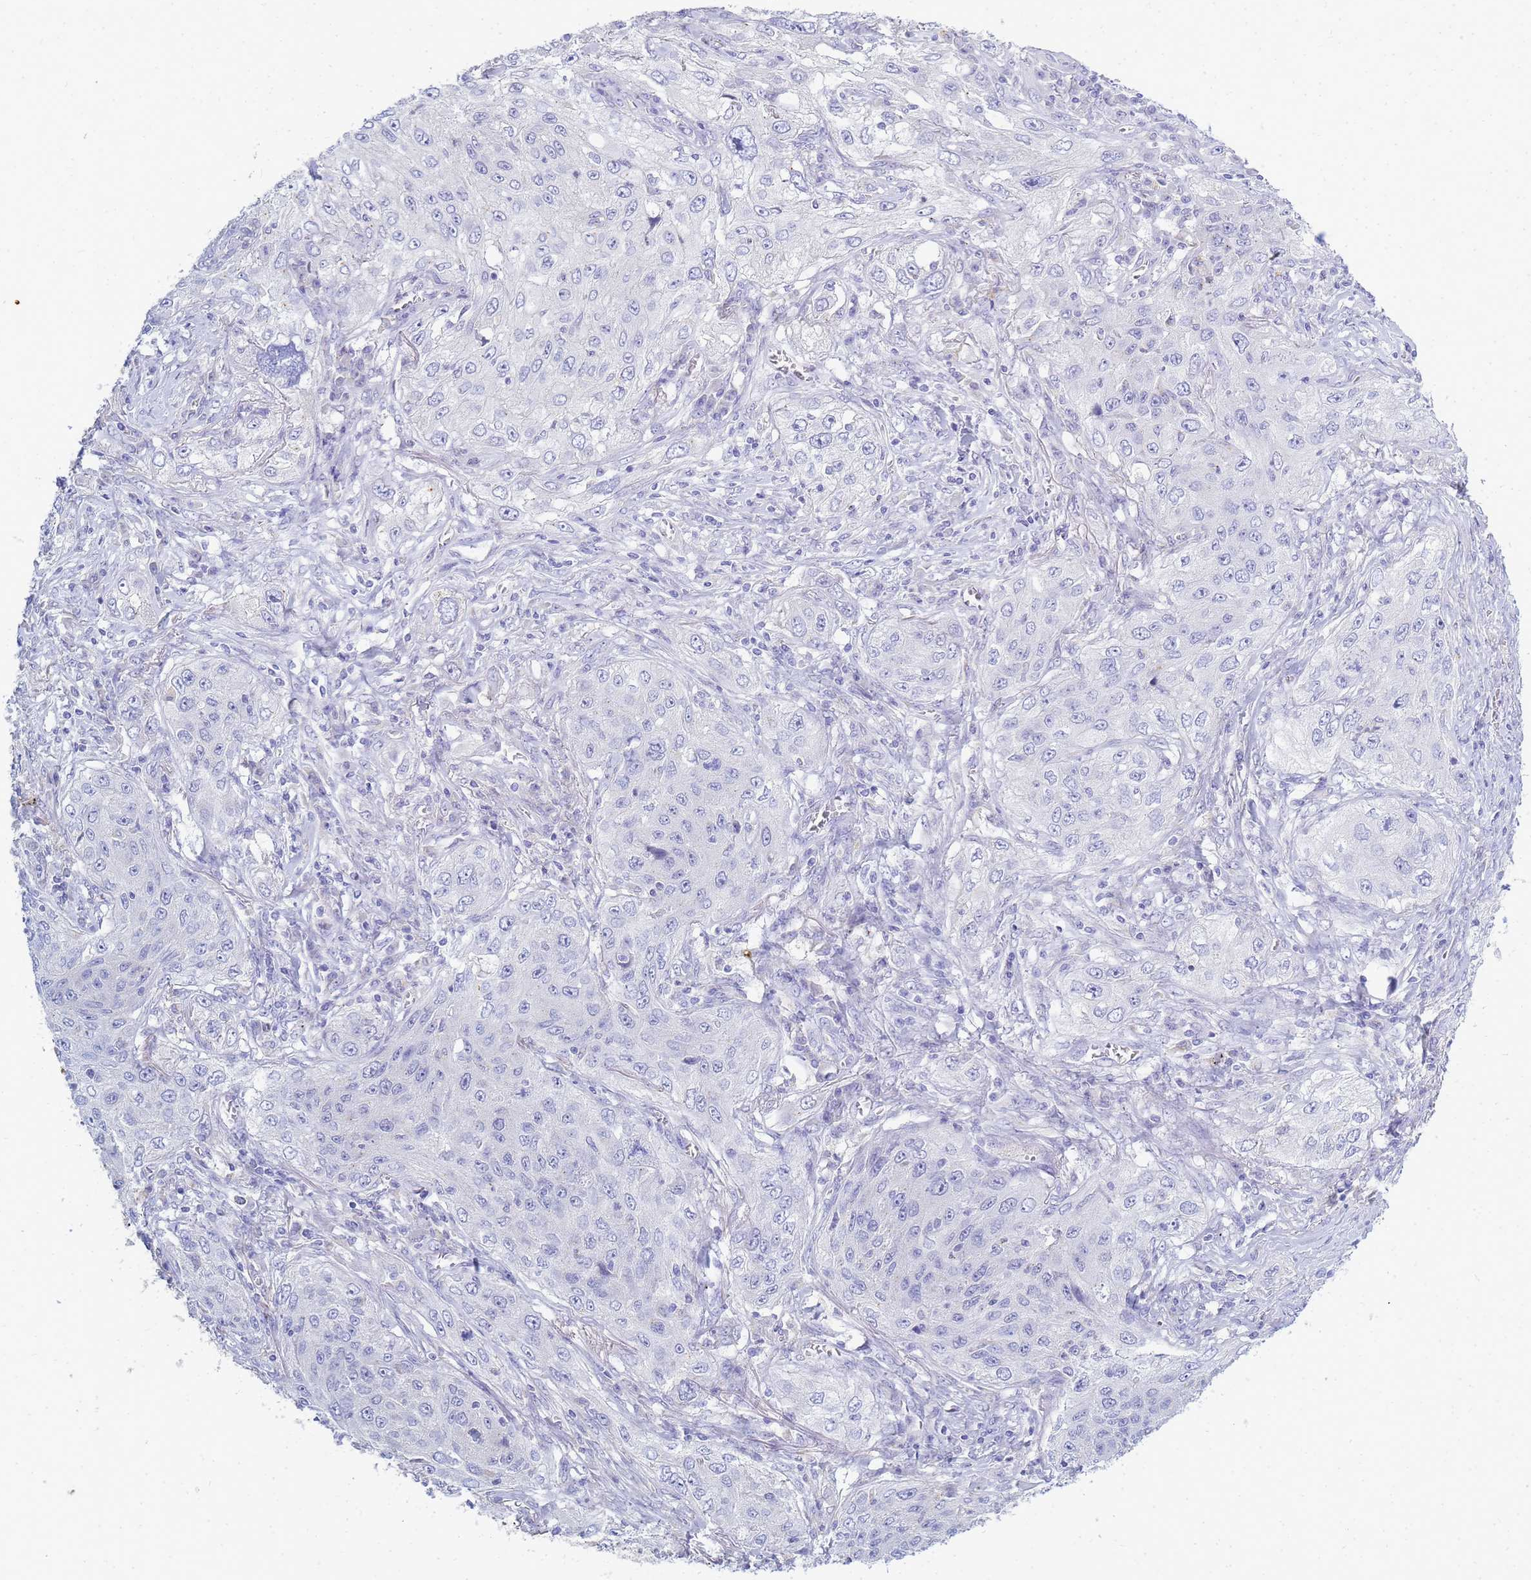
{"staining": {"intensity": "negative", "quantity": "none", "location": "none"}, "tissue": "lung cancer", "cell_type": "Tumor cells", "image_type": "cancer", "snomed": [{"axis": "morphology", "description": "Squamous cell carcinoma, NOS"}, {"axis": "topography", "description": "Lung"}], "caption": "Immunohistochemical staining of human squamous cell carcinoma (lung) displays no significant positivity in tumor cells. (Brightfield microscopy of DAB (3,3'-diaminobenzidine) immunohistochemistry (IHC) at high magnification).", "gene": "B3GNT8", "patient": {"sex": "female", "age": 69}}